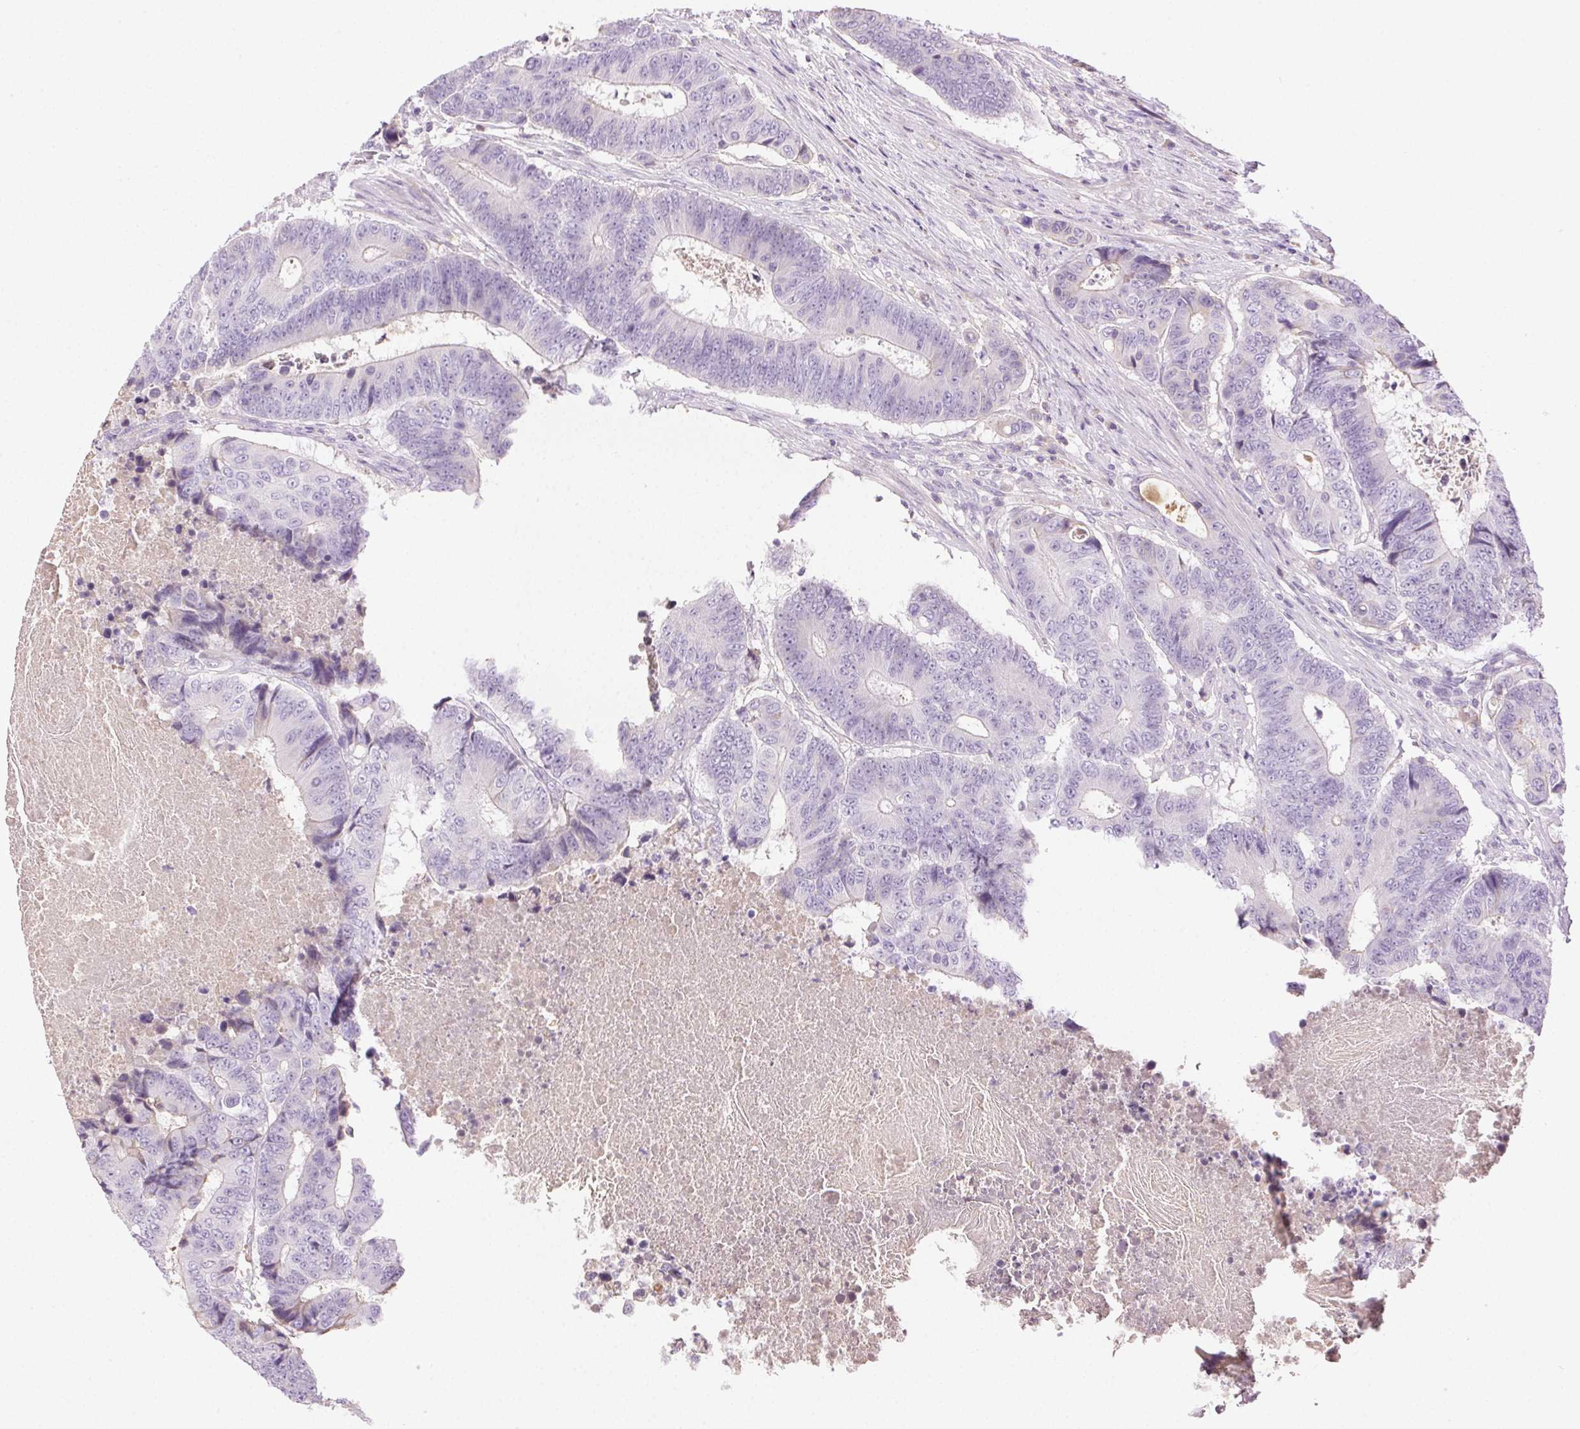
{"staining": {"intensity": "negative", "quantity": "none", "location": "none"}, "tissue": "colorectal cancer", "cell_type": "Tumor cells", "image_type": "cancer", "snomed": [{"axis": "morphology", "description": "Adenocarcinoma, NOS"}, {"axis": "topography", "description": "Colon"}], "caption": "Micrograph shows no significant protein staining in tumor cells of colorectal cancer. The staining is performed using DAB (3,3'-diaminobenzidine) brown chromogen with nuclei counter-stained in using hematoxylin.", "gene": "BPIFB2", "patient": {"sex": "female", "age": 48}}